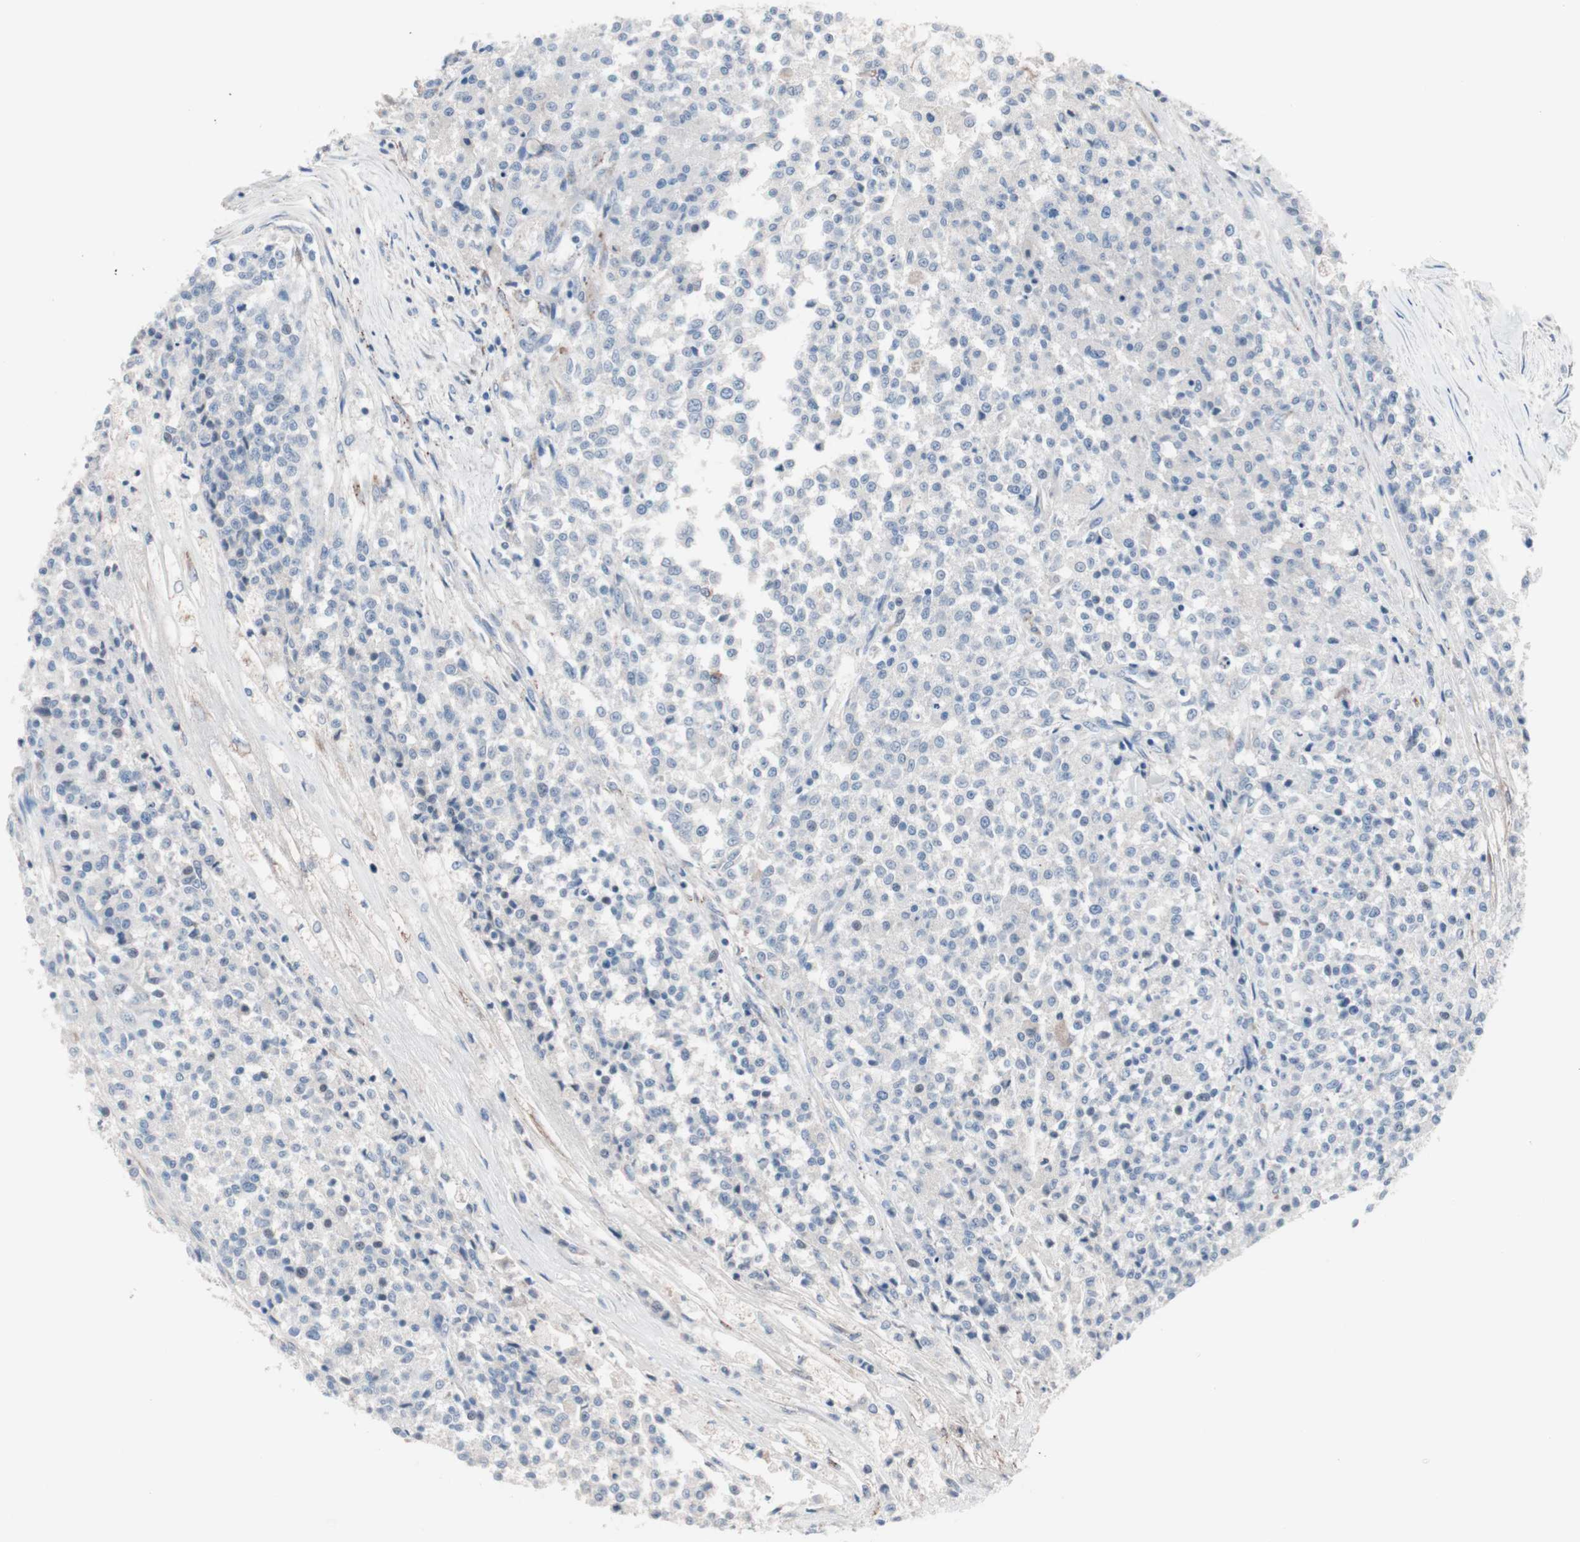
{"staining": {"intensity": "negative", "quantity": "none", "location": "none"}, "tissue": "testis cancer", "cell_type": "Tumor cells", "image_type": "cancer", "snomed": [{"axis": "morphology", "description": "Seminoma, NOS"}, {"axis": "topography", "description": "Testis"}], "caption": "Tumor cells show no significant protein positivity in testis cancer (seminoma).", "gene": "ULBP1", "patient": {"sex": "male", "age": 59}}